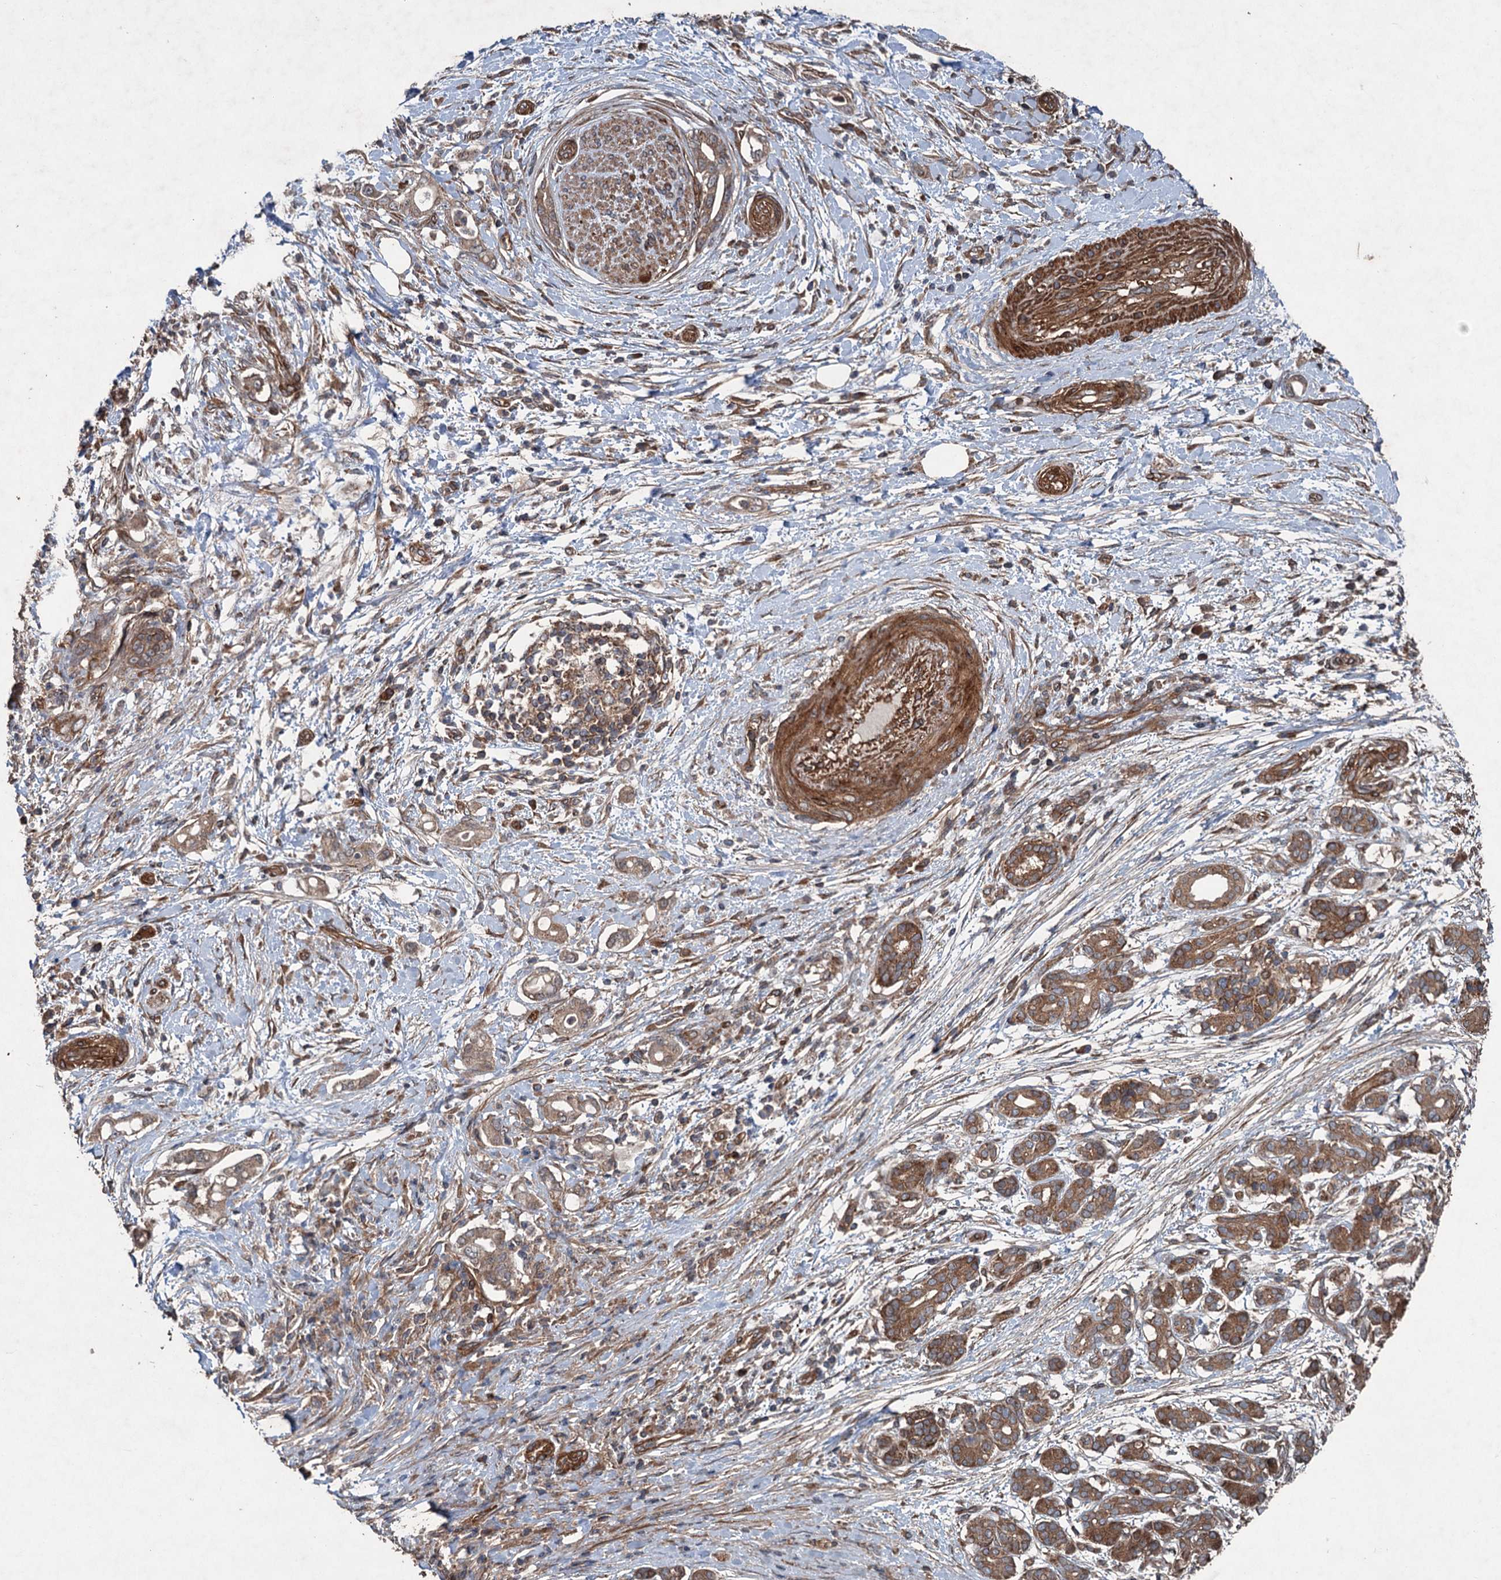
{"staining": {"intensity": "moderate", "quantity": ">75%", "location": "cytoplasmic/membranous"}, "tissue": "pancreatic cancer", "cell_type": "Tumor cells", "image_type": "cancer", "snomed": [{"axis": "morphology", "description": "Adenocarcinoma, NOS"}, {"axis": "topography", "description": "Pancreas"}], "caption": "Immunohistochemistry histopathology image of neoplastic tissue: human pancreatic cancer stained using IHC demonstrates medium levels of moderate protein expression localized specifically in the cytoplasmic/membranous of tumor cells, appearing as a cytoplasmic/membranous brown color.", "gene": "RNF214", "patient": {"sex": "female", "age": 55}}